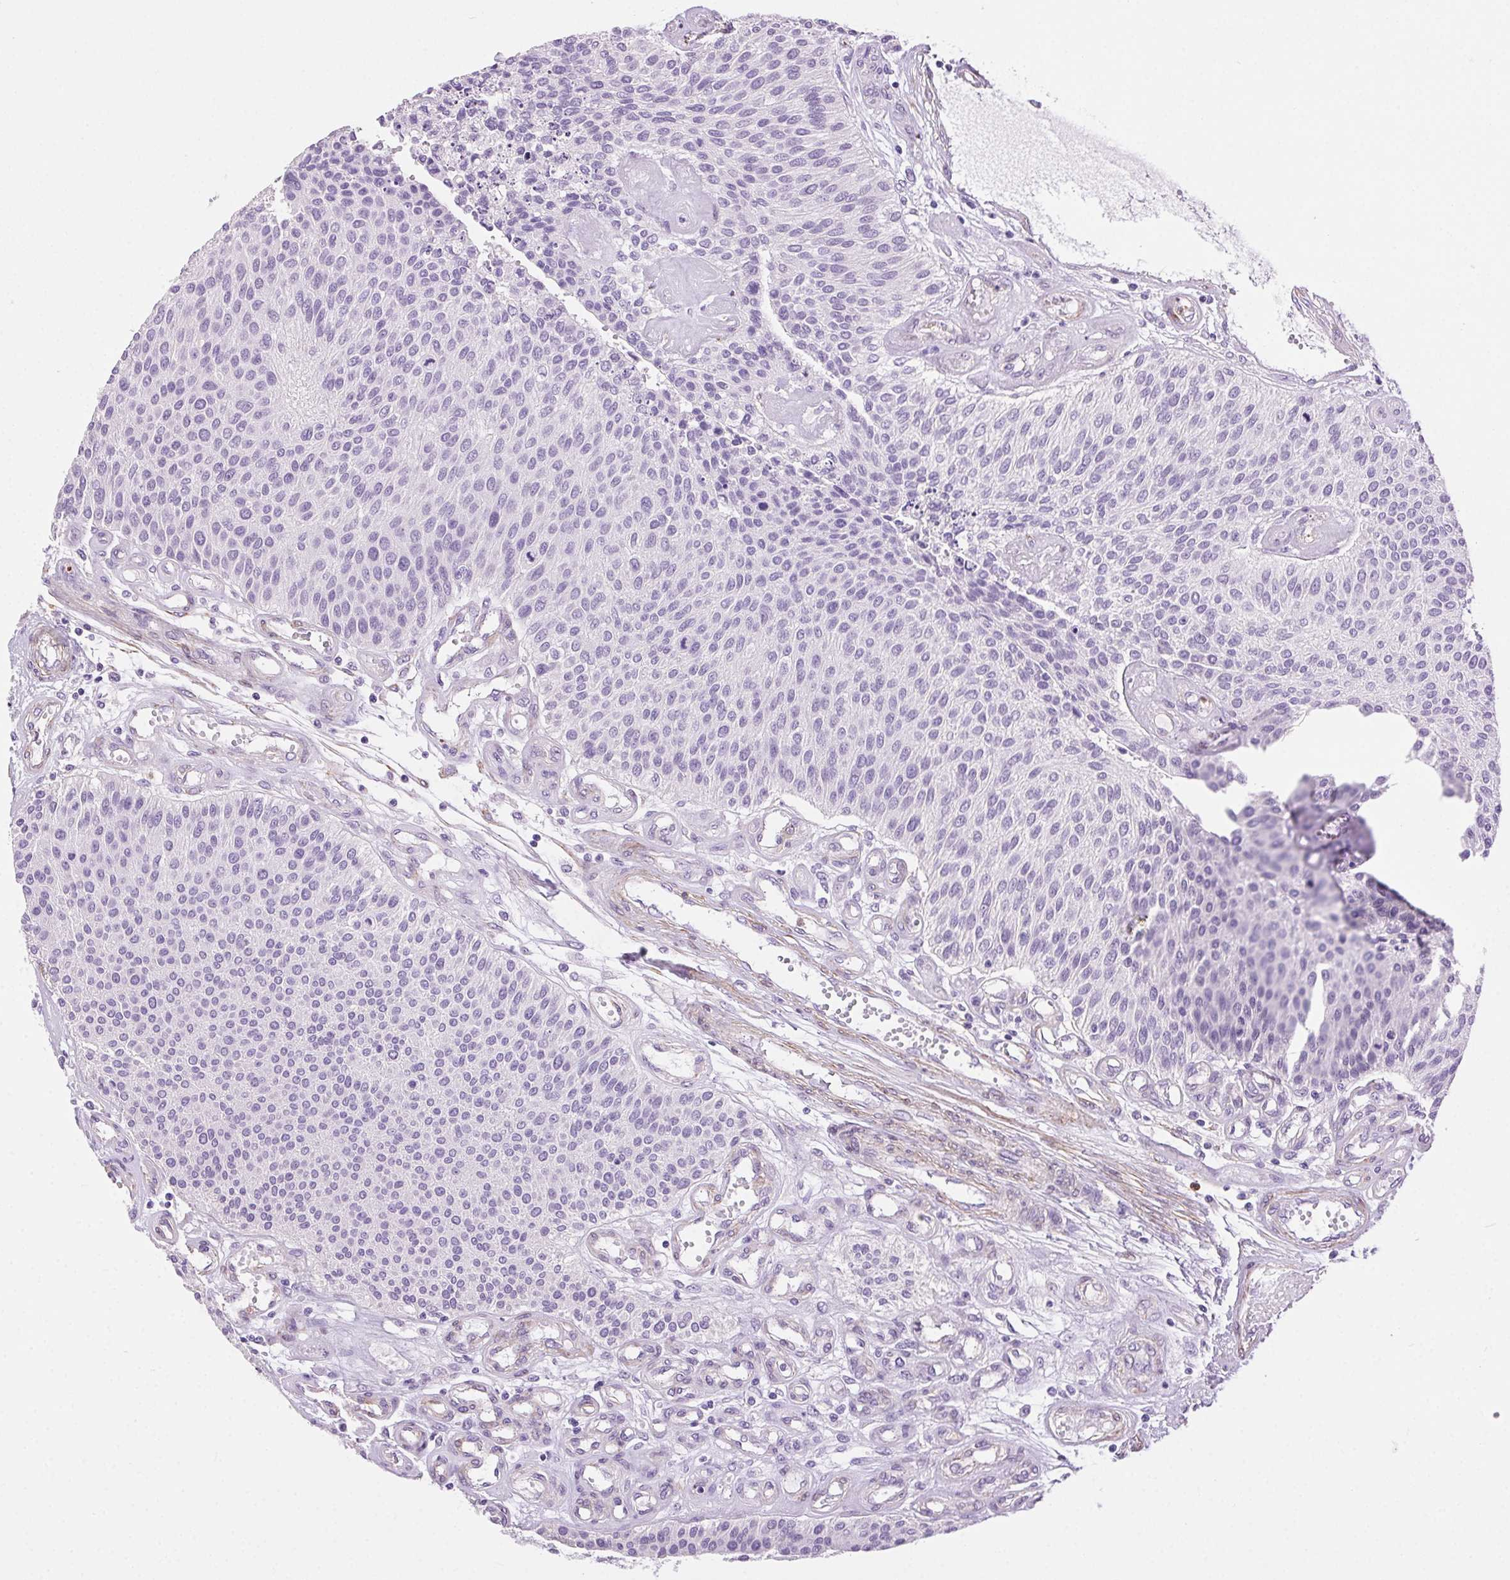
{"staining": {"intensity": "negative", "quantity": "none", "location": "none"}, "tissue": "urothelial cancer", "cell_type": "Tumor cells", "image_type": "cancer", "snomed": [{"axis": "morphology", "description": "Urothelial carcinoma, NOS"}, {"axis": "topography", "description": "Urinary bladder"}], "caption": "This is an IHC histopathology image of human urothelial cancer. There is no positivity in tumor cells.", "gene": "SHCBP1L", "patient": {"sex": "male", "age": 55}}